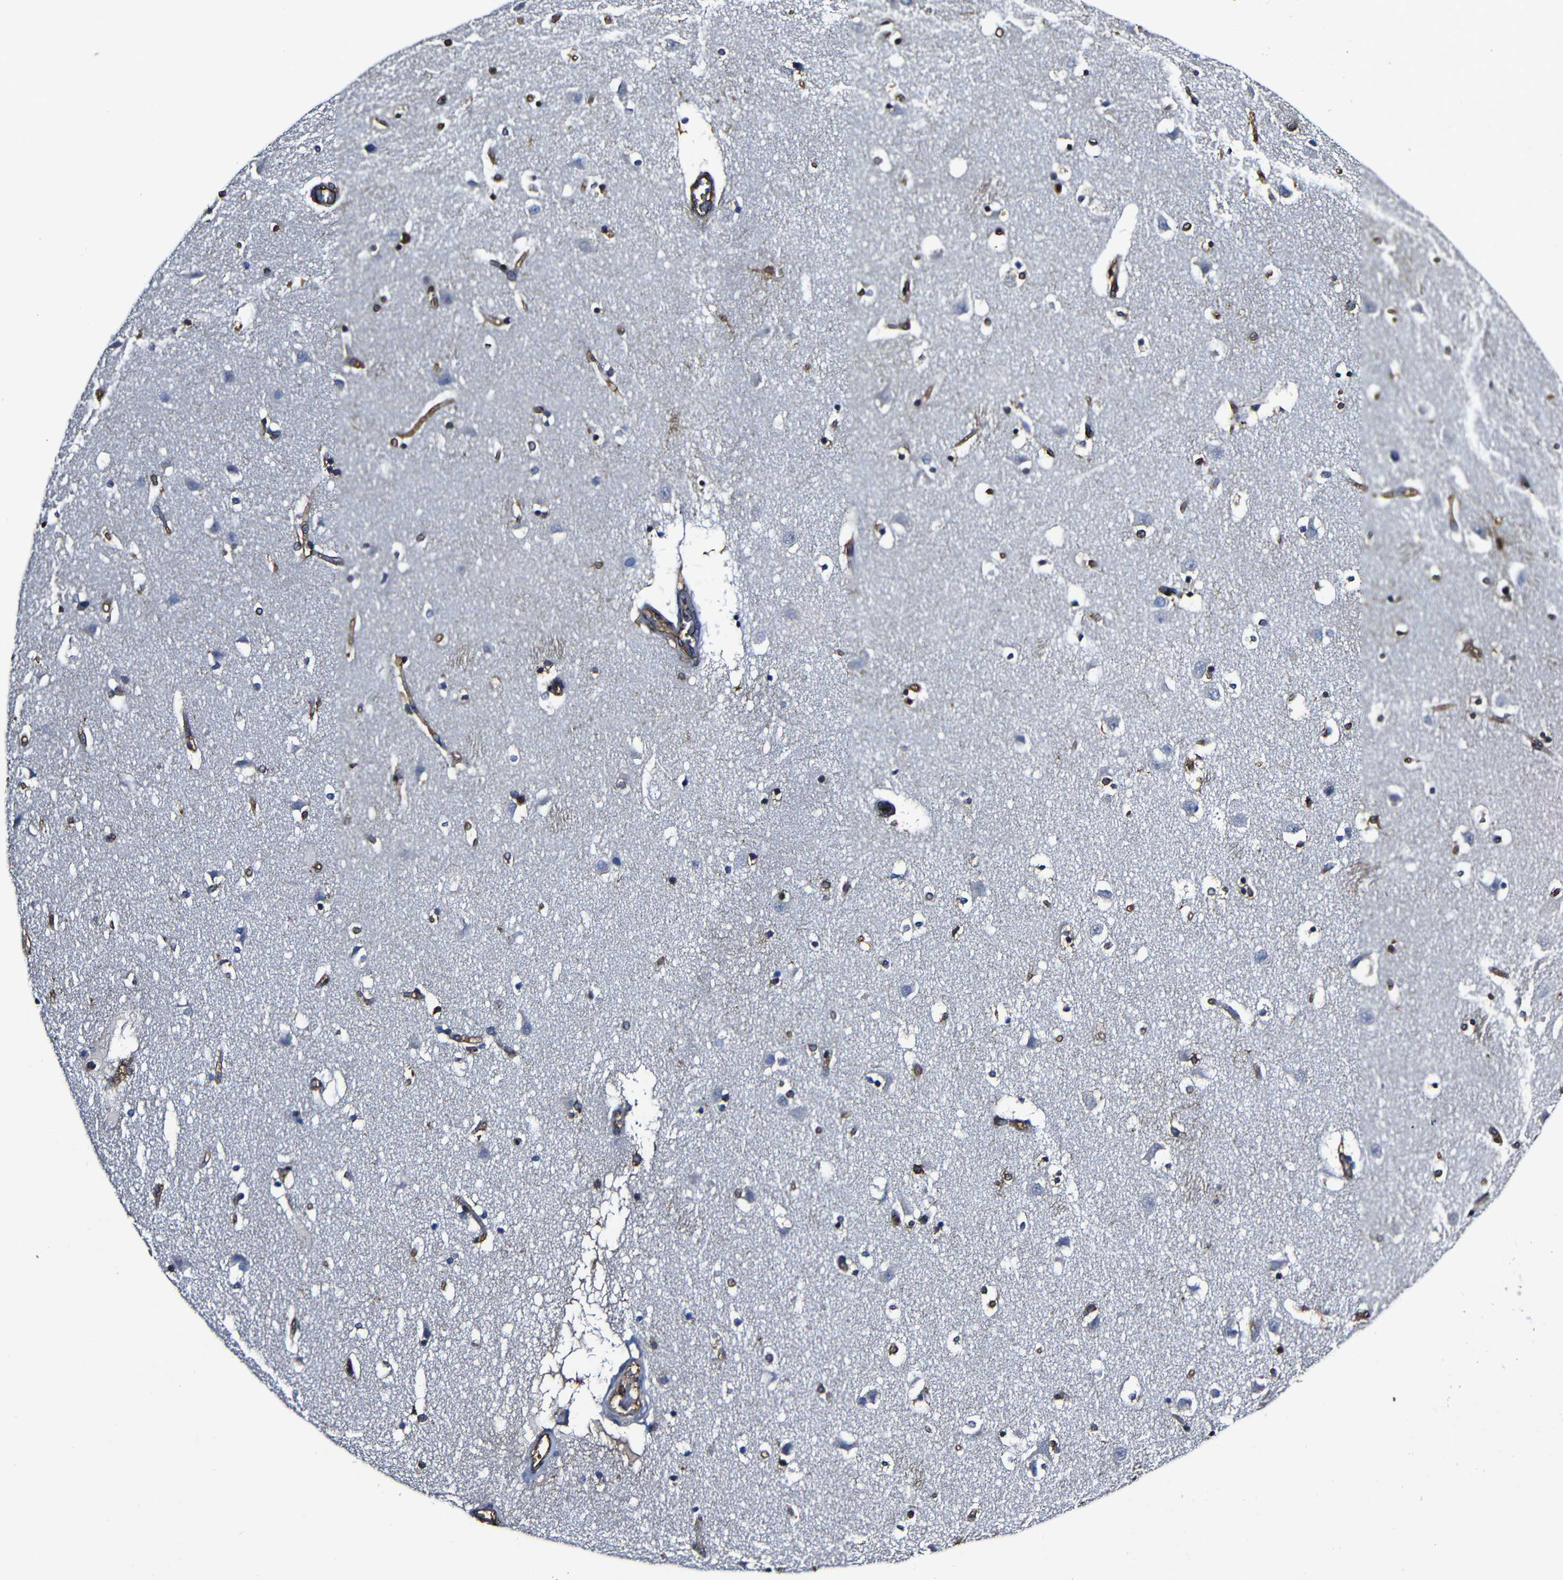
{"staining": {"intensity": "moderate", "quantity": "<25%", "location": "cytoplasmic/membranous"}, "tissue": "caudate", "cell_type": "Glial cells", "image_type": "normal", "snomed": [{"axis": "morphology", "description": "Normal tissue, NOS"}, {"axis": "topography", "description": "Lateral ventricle wall"}], "caption": "Glial cells display low levels of moderate cytoplasmic/membranous expression in about <25% of cells in benign caudate.", "gene": "MSN", "patient": {"sex": "male", "age": 45}}